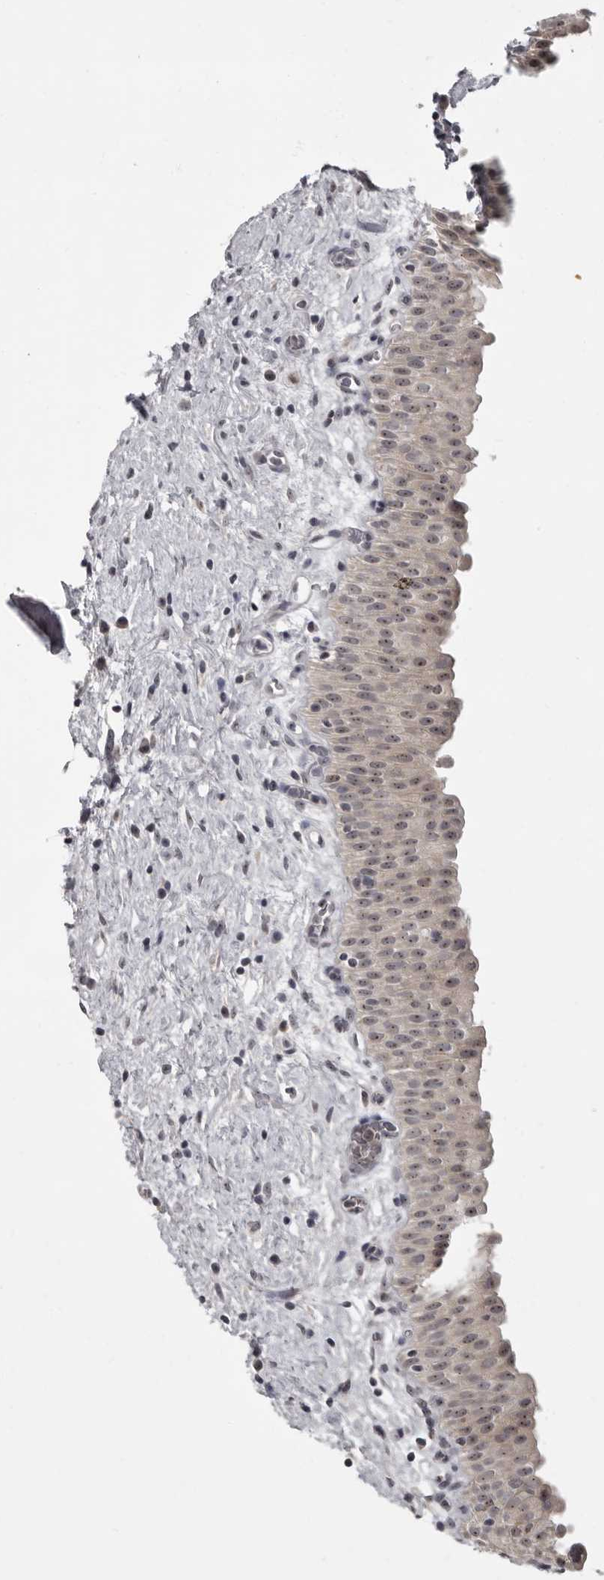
{"staining": {"intensity": "weak", "quantity": ">75%", "location": "nuclear"}, "tissue": "urinary bladder", "cell_type": "Urothelial cells", "image_type": "normal", "snomed": [{"axis": "morphology", "description": "Normal tissue, NOS"}, {"axis": "topography", "description": "Urinary bladder"}], "caption": "Weak nuclear staining for a protein is present in about >75% of urothelial cells of benign urinary bladder using immunohistochemistry.", "gene": "MRTO4", "patient": {"sex": "male", "age": 82}}